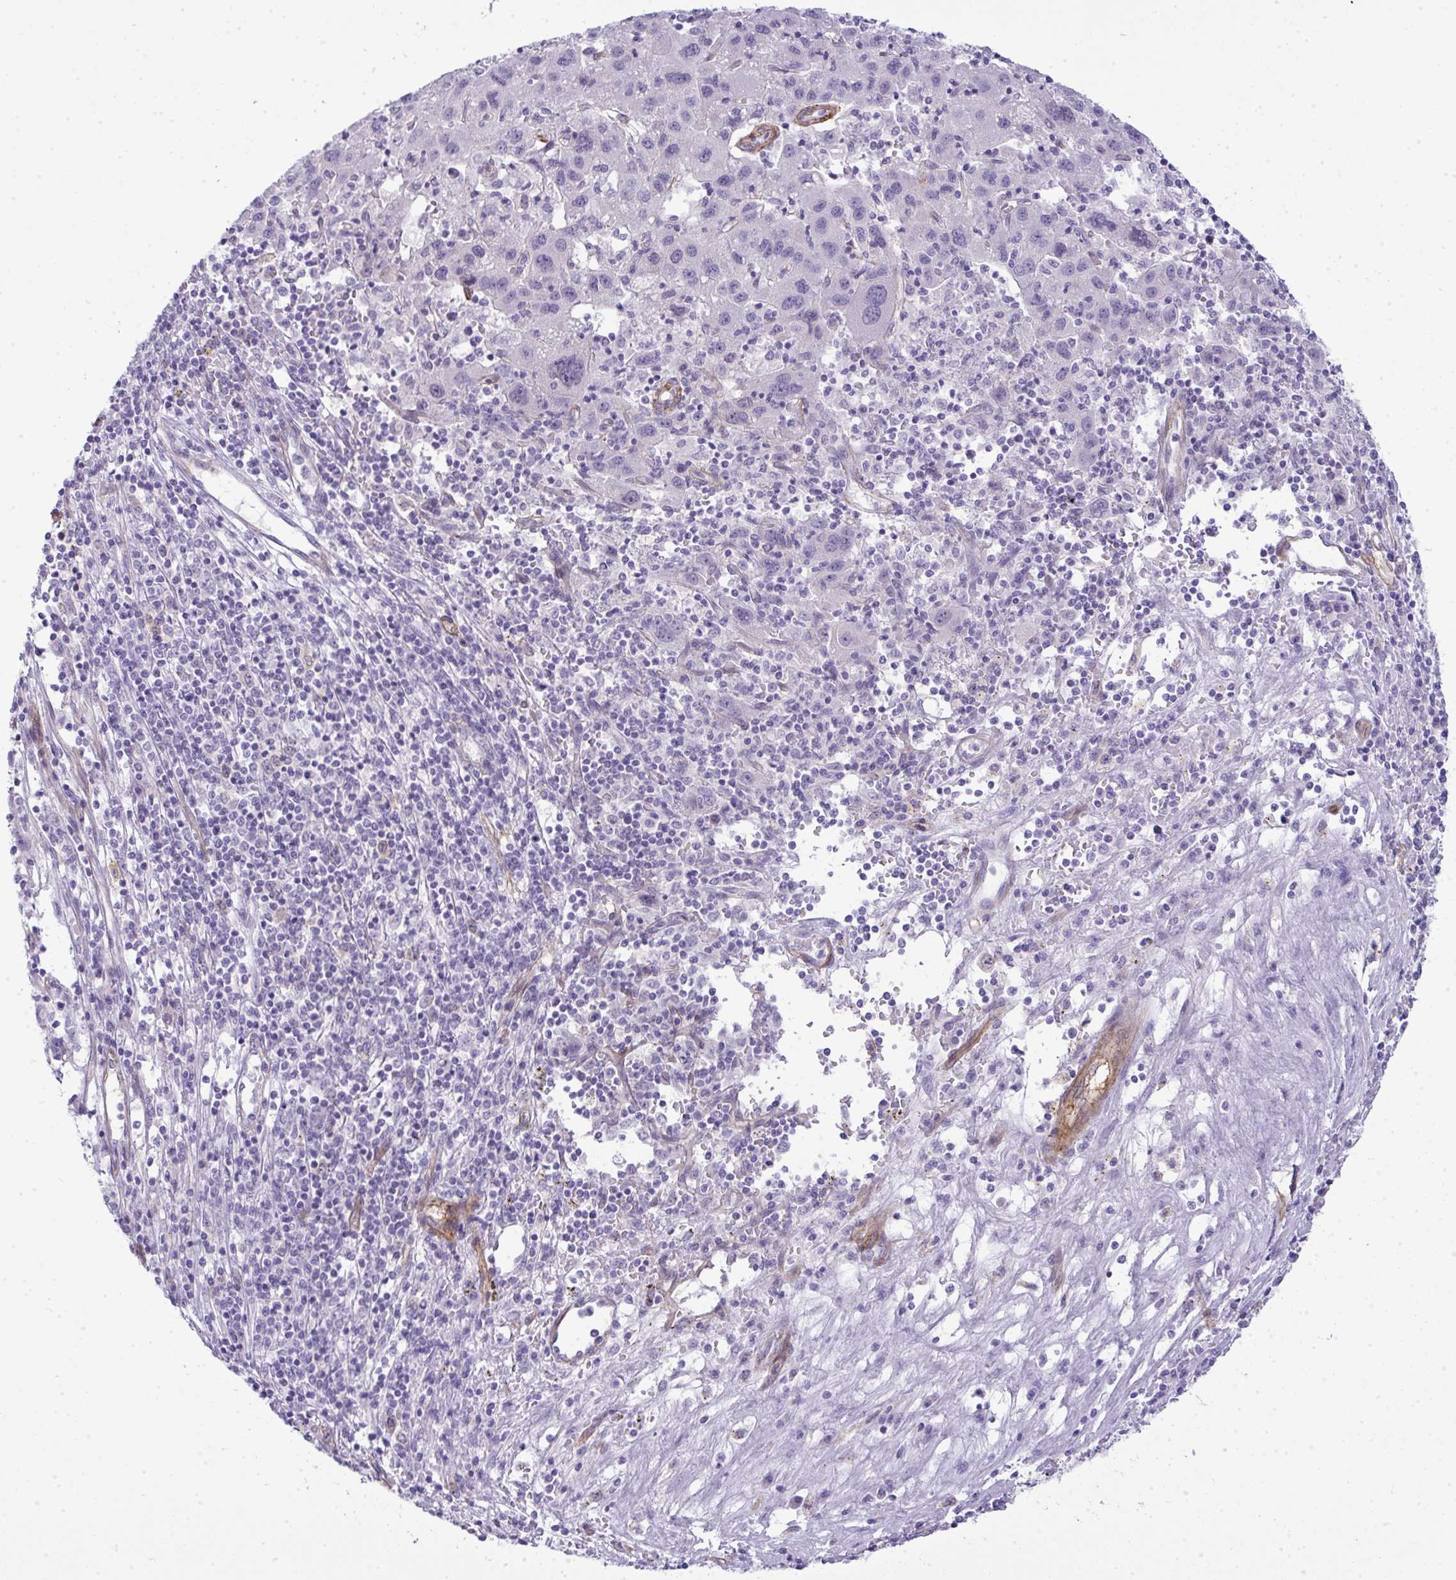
{"staining": {"intensity": "negative", "quantity": "none", "location": "none"}, "tissue": "liver cancer", "cell_type": "Tumor cells", "image_type": "cancer", "snomed": [{"axis": "morphology", "description": "Carcinoma, Hepatocellular, NOS"}, {"axis": "topography", "description": "Liver"}], "caption": "Photomicrograph shows no protein positivity in tumor cells of hepatocellular carcinoma (liver) tissue.", "gene": "UBE2S", "patient": {"sex": "female", "age": 77}}